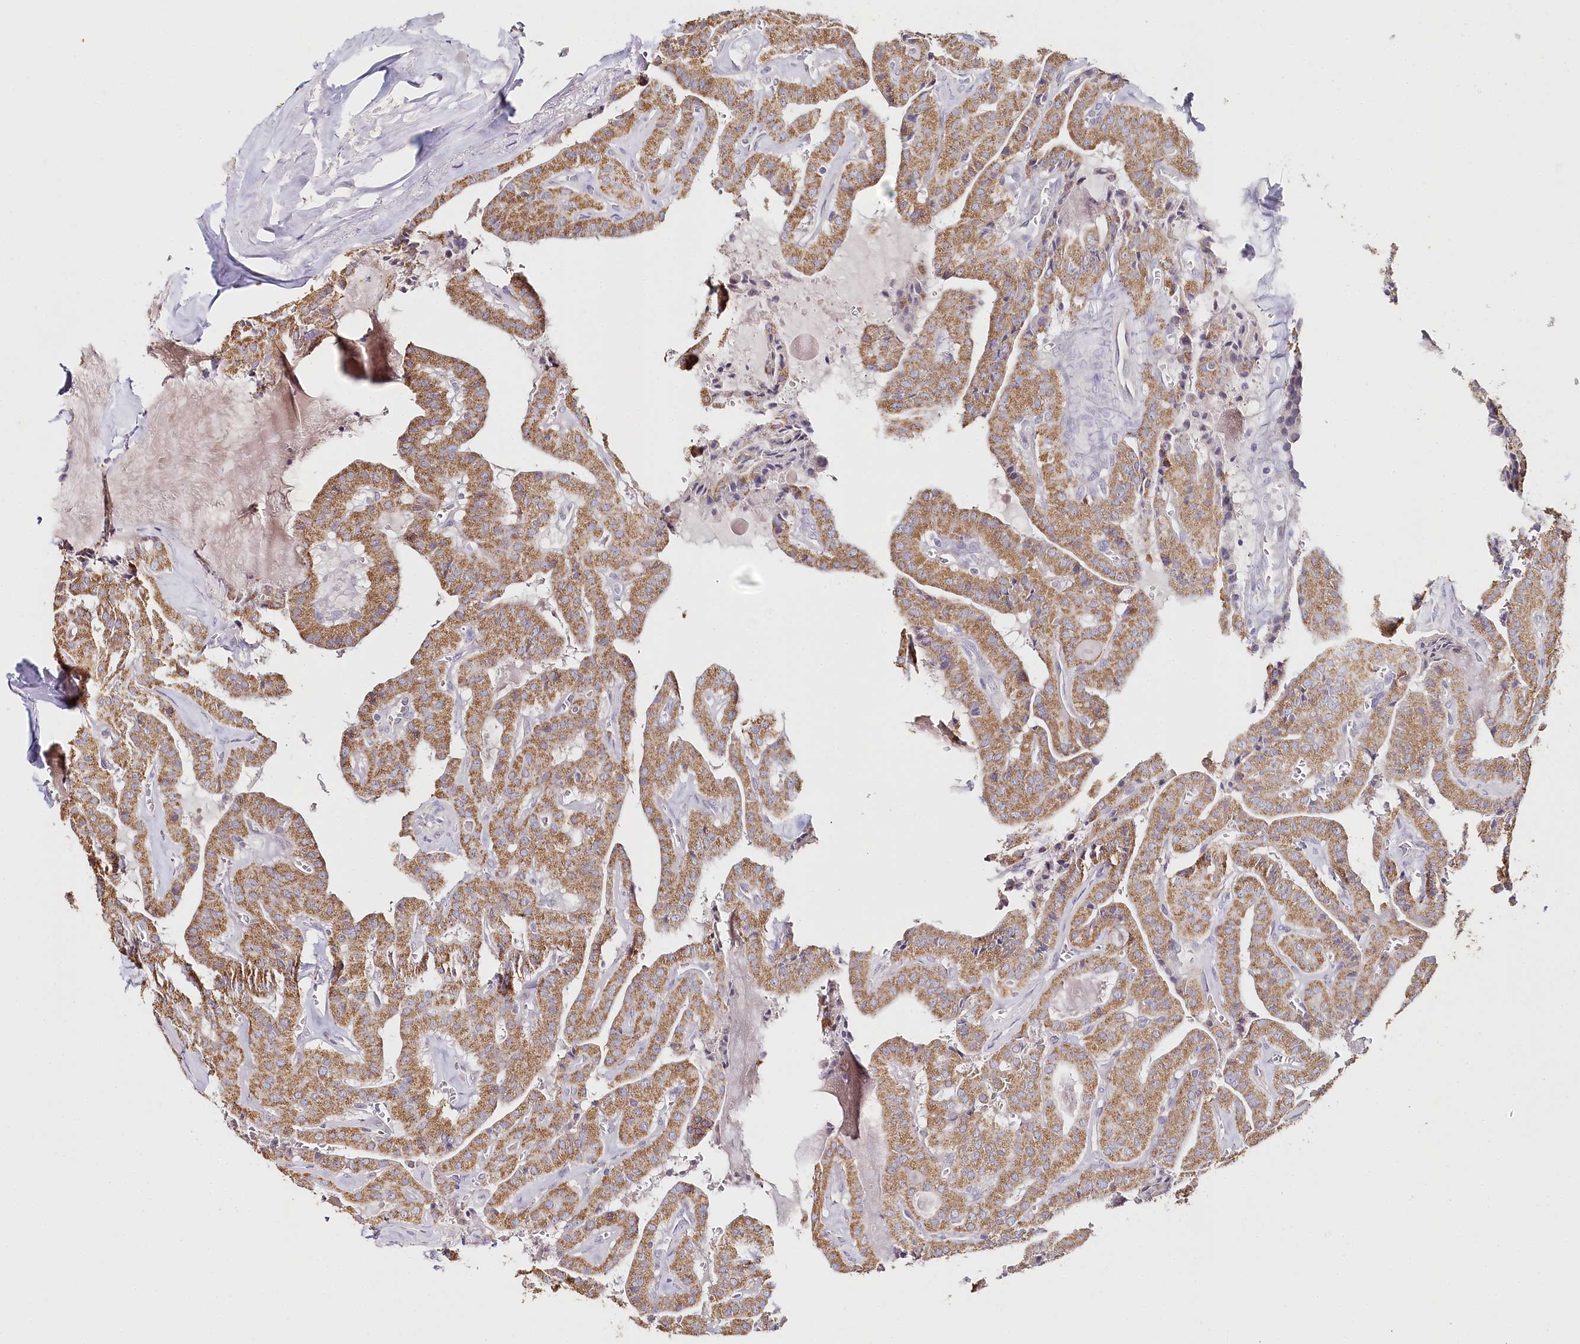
{"staining": {"intensity": "moderate", "quantity": ">75%", "location": "cytoplasmic/membranous"}, "tissue": "thyroid cancer", "cell_type": "Tumor cells", "image_type": "cancer", "snomed": [{"axis": "morphology", "description": "Papillary adenocarcinoma, NOS"}, {"axis": "topography", "description": "Thyroid gland"}], "caption": "High-magnification brightfield microscopy of papillary adenocarcinoma (thyroid) stained with DAB (3,3'-diaminobenzidine) (brown) and counterstained with hematoxylin (blue). tumor cells exhibit moderate cytoplasmic/membranous staining is present in approximately>75% of cells.", "gene": "MMP25", "patient": {"sex": "male", "age": 52}}